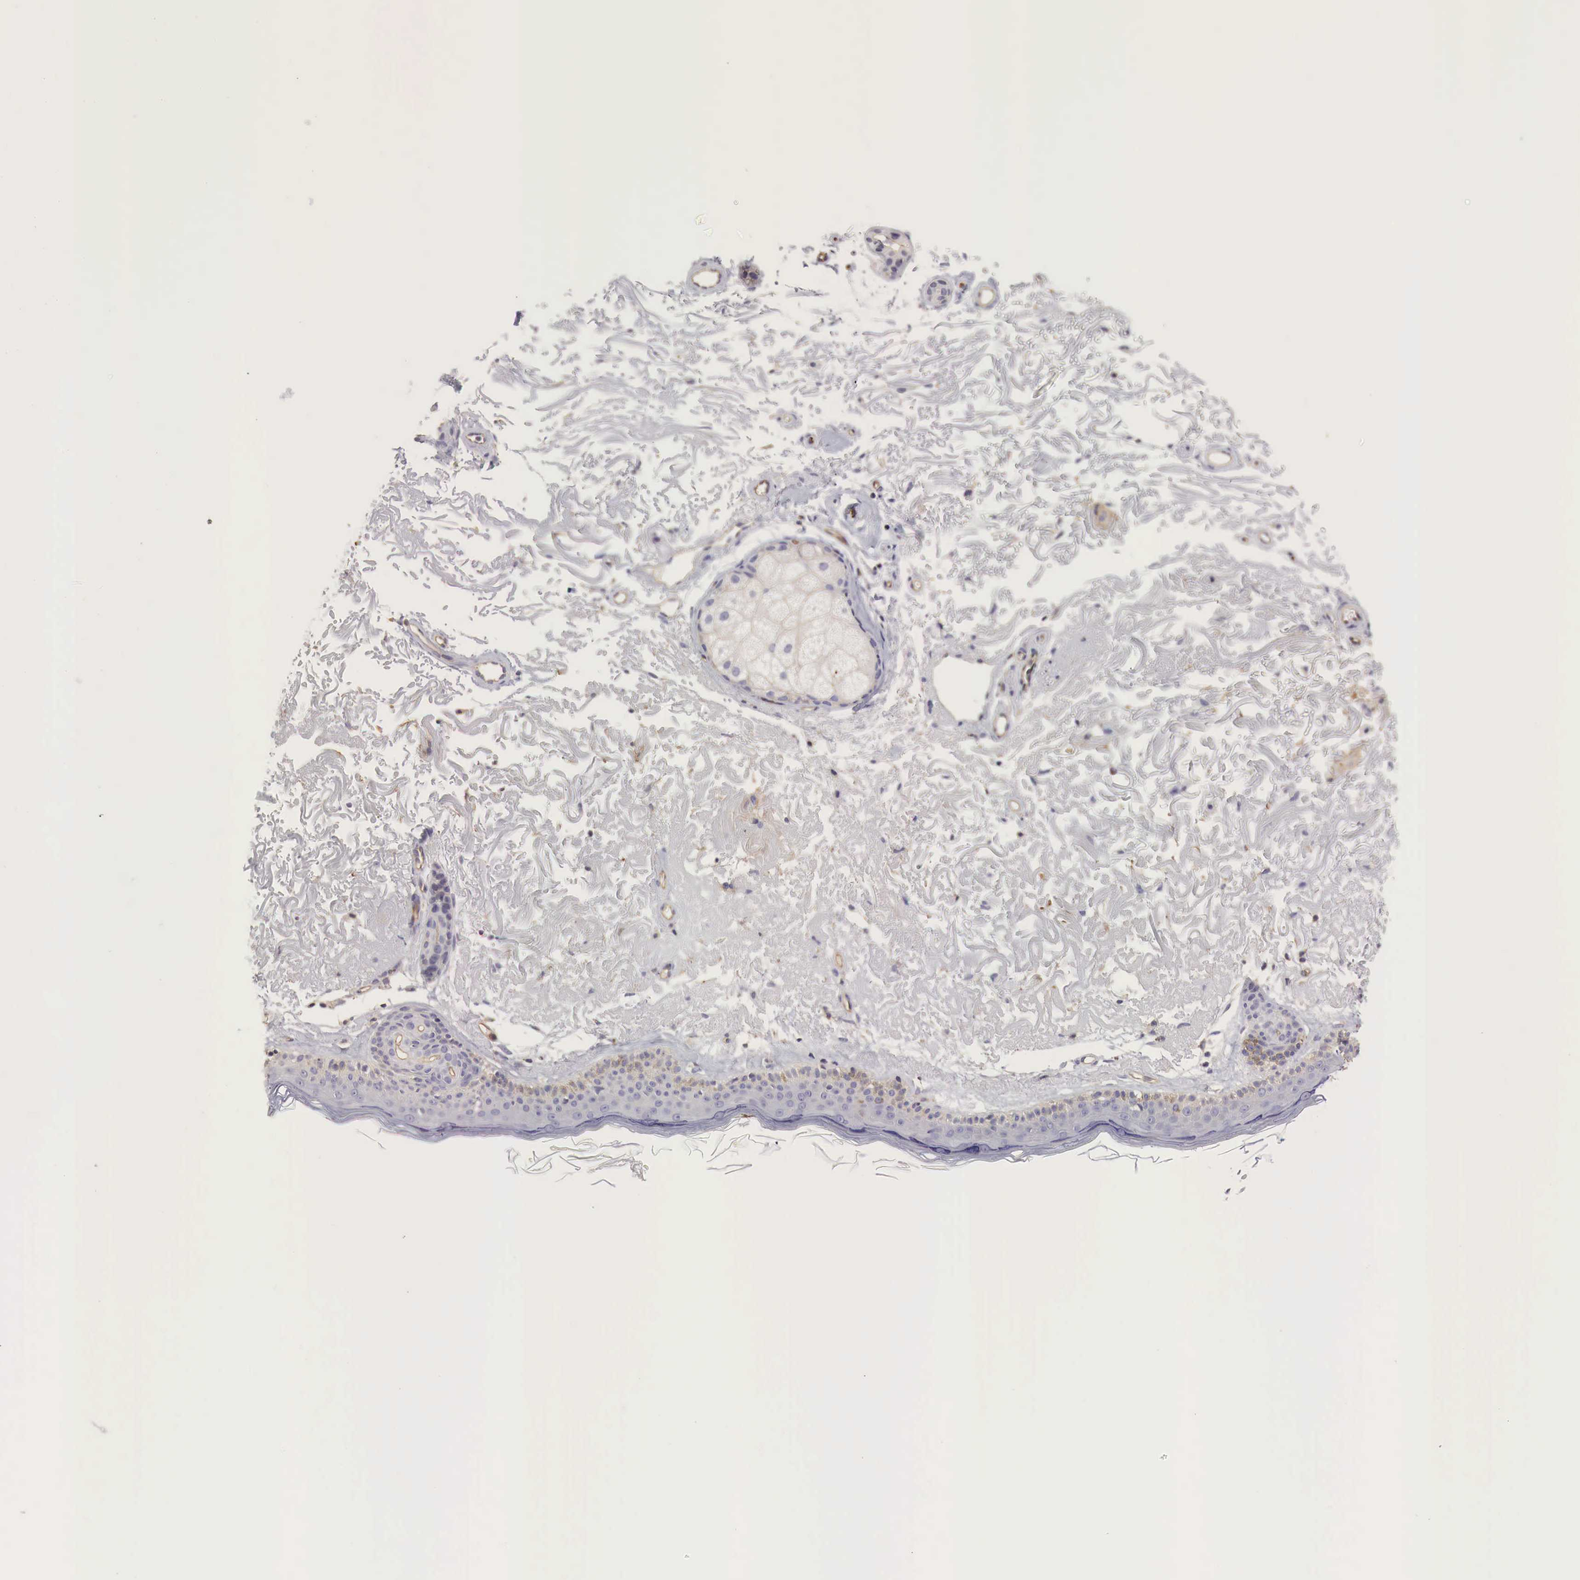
{"staining": {"intensity": "negative", "quantity": "none", "location": "none"}, "tissue": "skin", "cell_type": "Fibroblasts", "image_type": "normal", "snomed": [{"axis": "morphology", "description": "Normal tissue, NOS"}, {"axis": "topography", "description": "Skin"}], "caption": "High power microscopy image of an immunohistochemistry (IHC) micrograph of normal skin, revealing no significant expression in fibroblasts.", "gene": "MSN", "patient": {"sex": "female", "age": 90}}